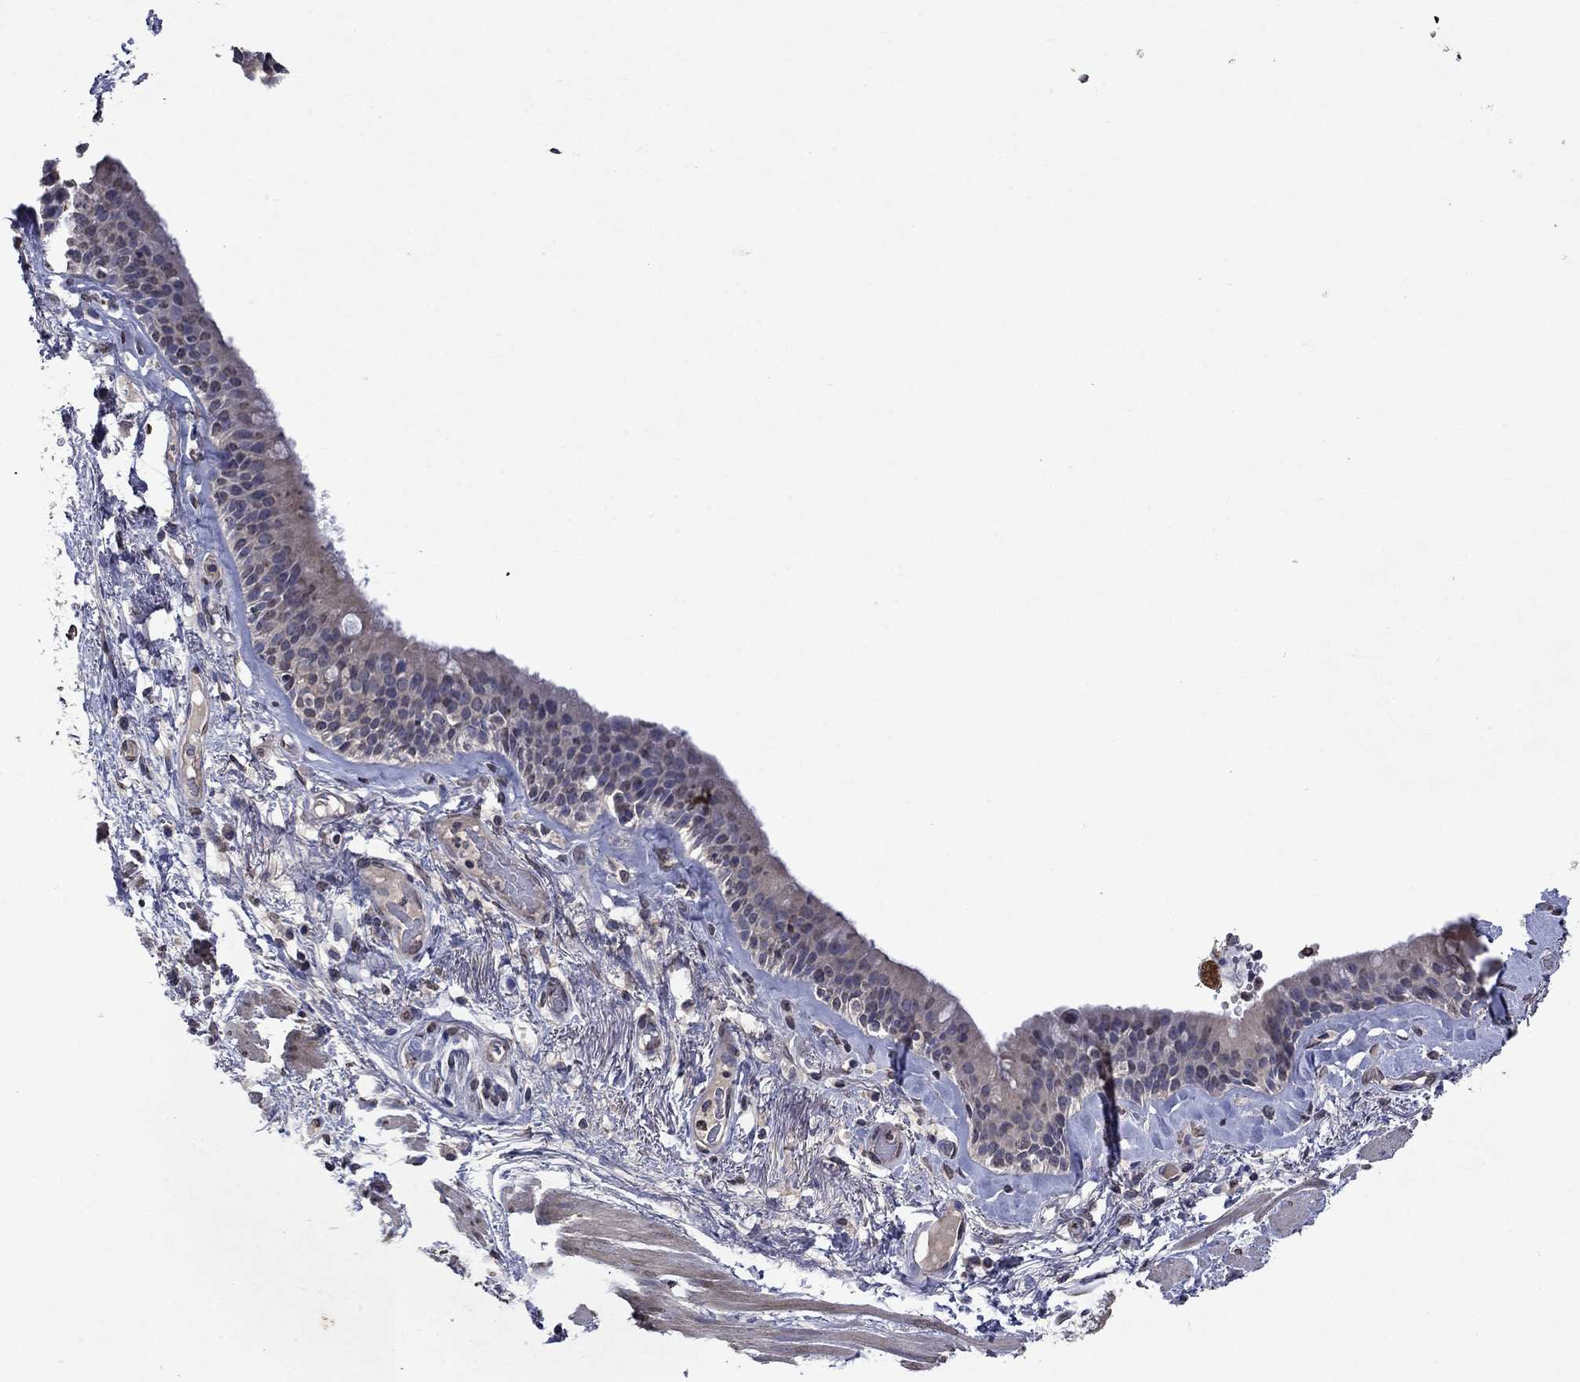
{"staining": {"intensity": "weak", "quantity": "25%-75%", "location": "cytoplasmic/membranous"}, "tissue": "bronchus", "cell_type": "Respiratory epithelial cells", "image_type": "normal", "snomed": [{"axis": "morphology", "description": "Normal tissue, NOS"}, {"axis": "topography", "description": "Bronchus"}, {"axis": "topography", "description": "Lung"}], "caption": "Immunohistochemistry (IHC) (DAB (3,3'-diaminobenzidine)) staining of normal human bronchus demonstrates weak cytoplasmic/membranous protein positivity in about 25%-75% of respiratory epithelial cells. Using DAB (brown) and hematoxylin (blue) stains, captured at high magnification using brightfield microscopy.", "gene": "TTC38", "patient": {"sex": "female", "age": 57}}